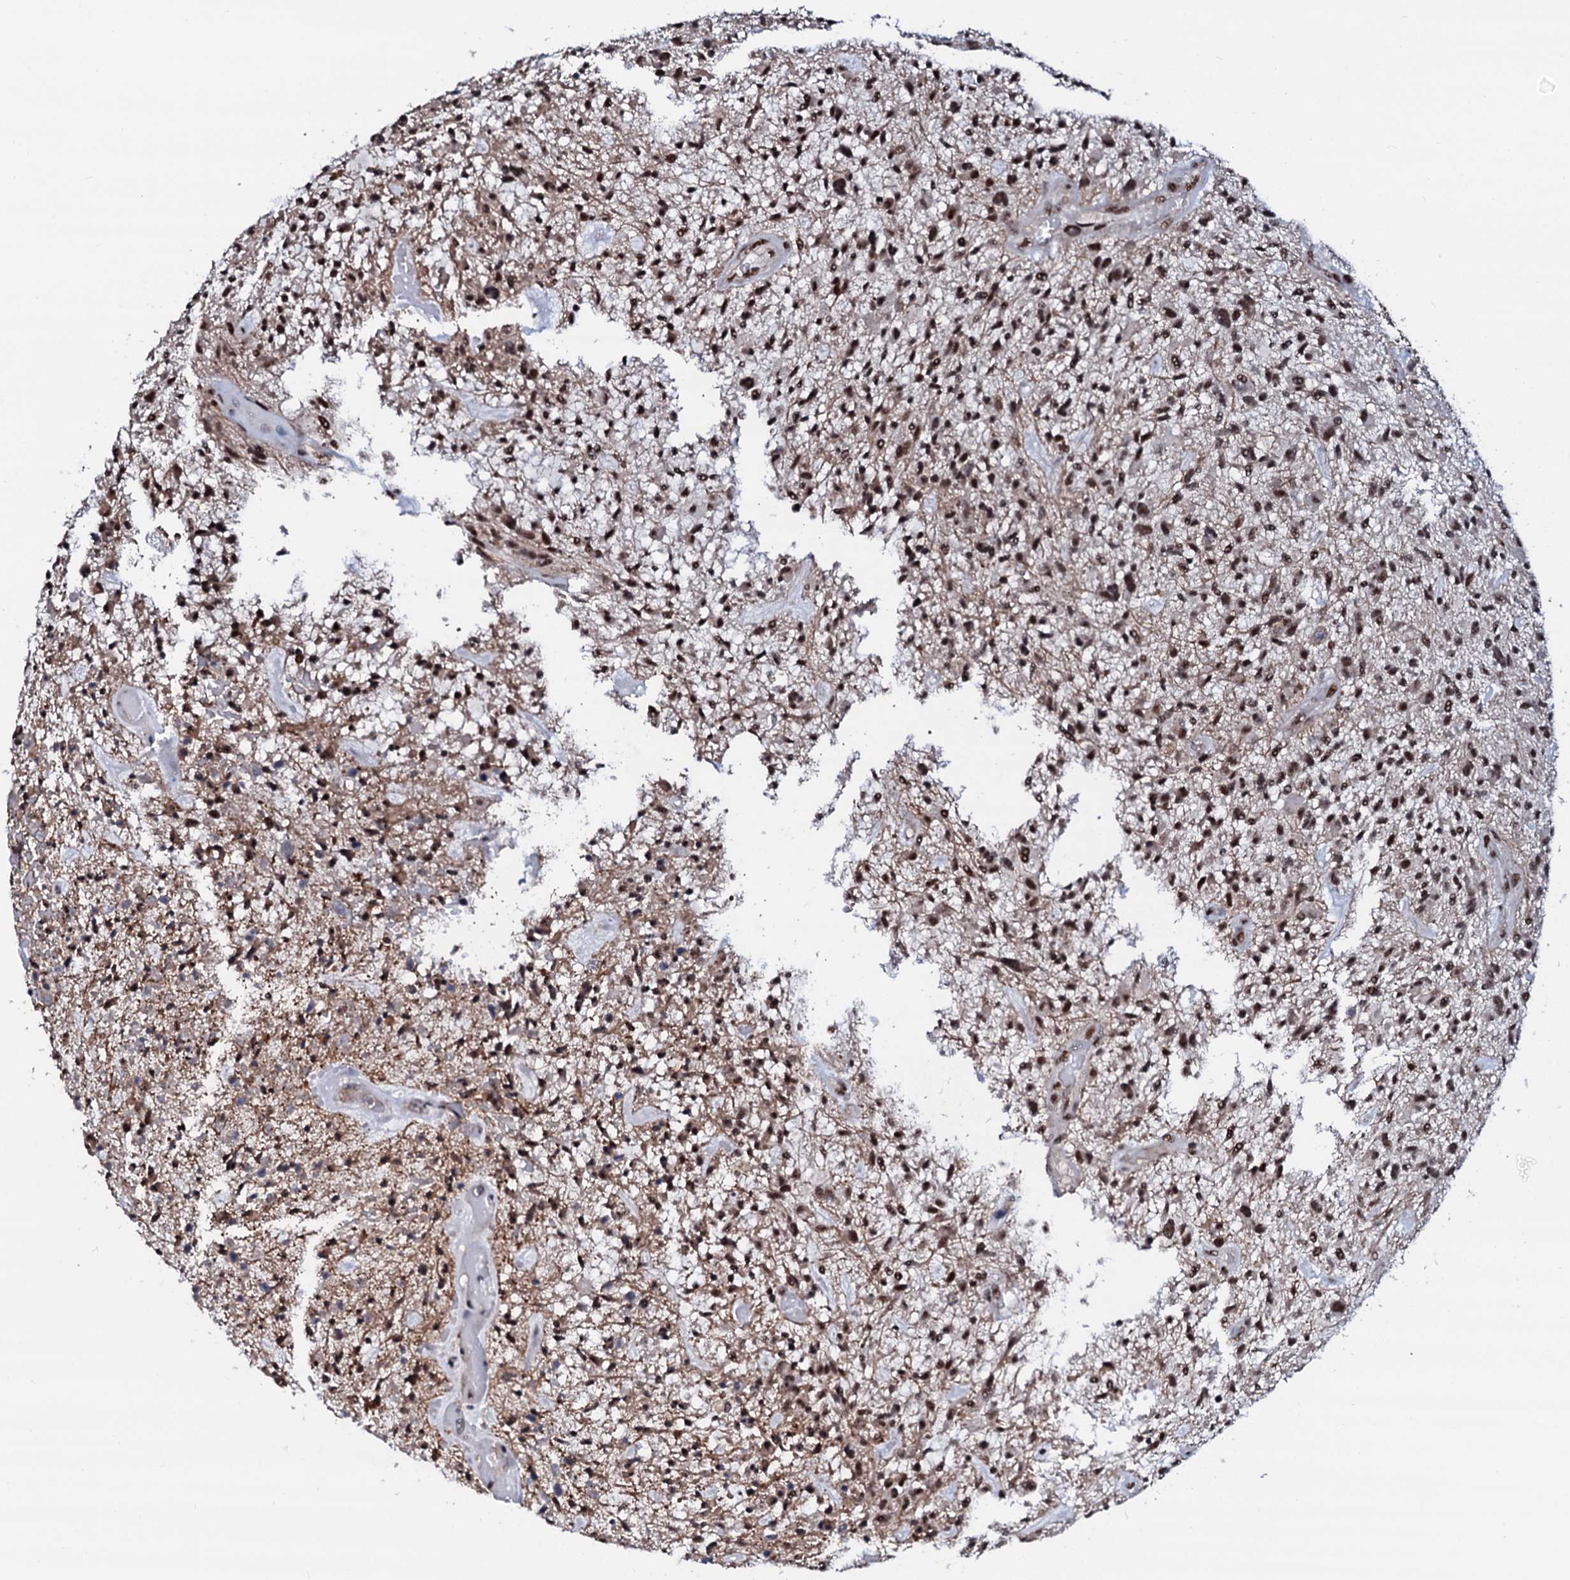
{"staining": {"intensity": "moderate", "quantity": ">75%", "location": "nuclear"}, "tissue": "glioma", "cell_type": "Tumor cells", "image_type": "cancer", "snomed": [{"axis": "morphology", "description": "Glioma, malignant, High grade"}, {"axis": "topography", "description": "Brain"}], "caption": "An image showing moderate nuclear staining in approximately >75% of tumor cells in glioma, as visualized by brown immunohistochemical staining.", "gene": "PRPF18", "patient": {"sex": "male", "age": 47}}